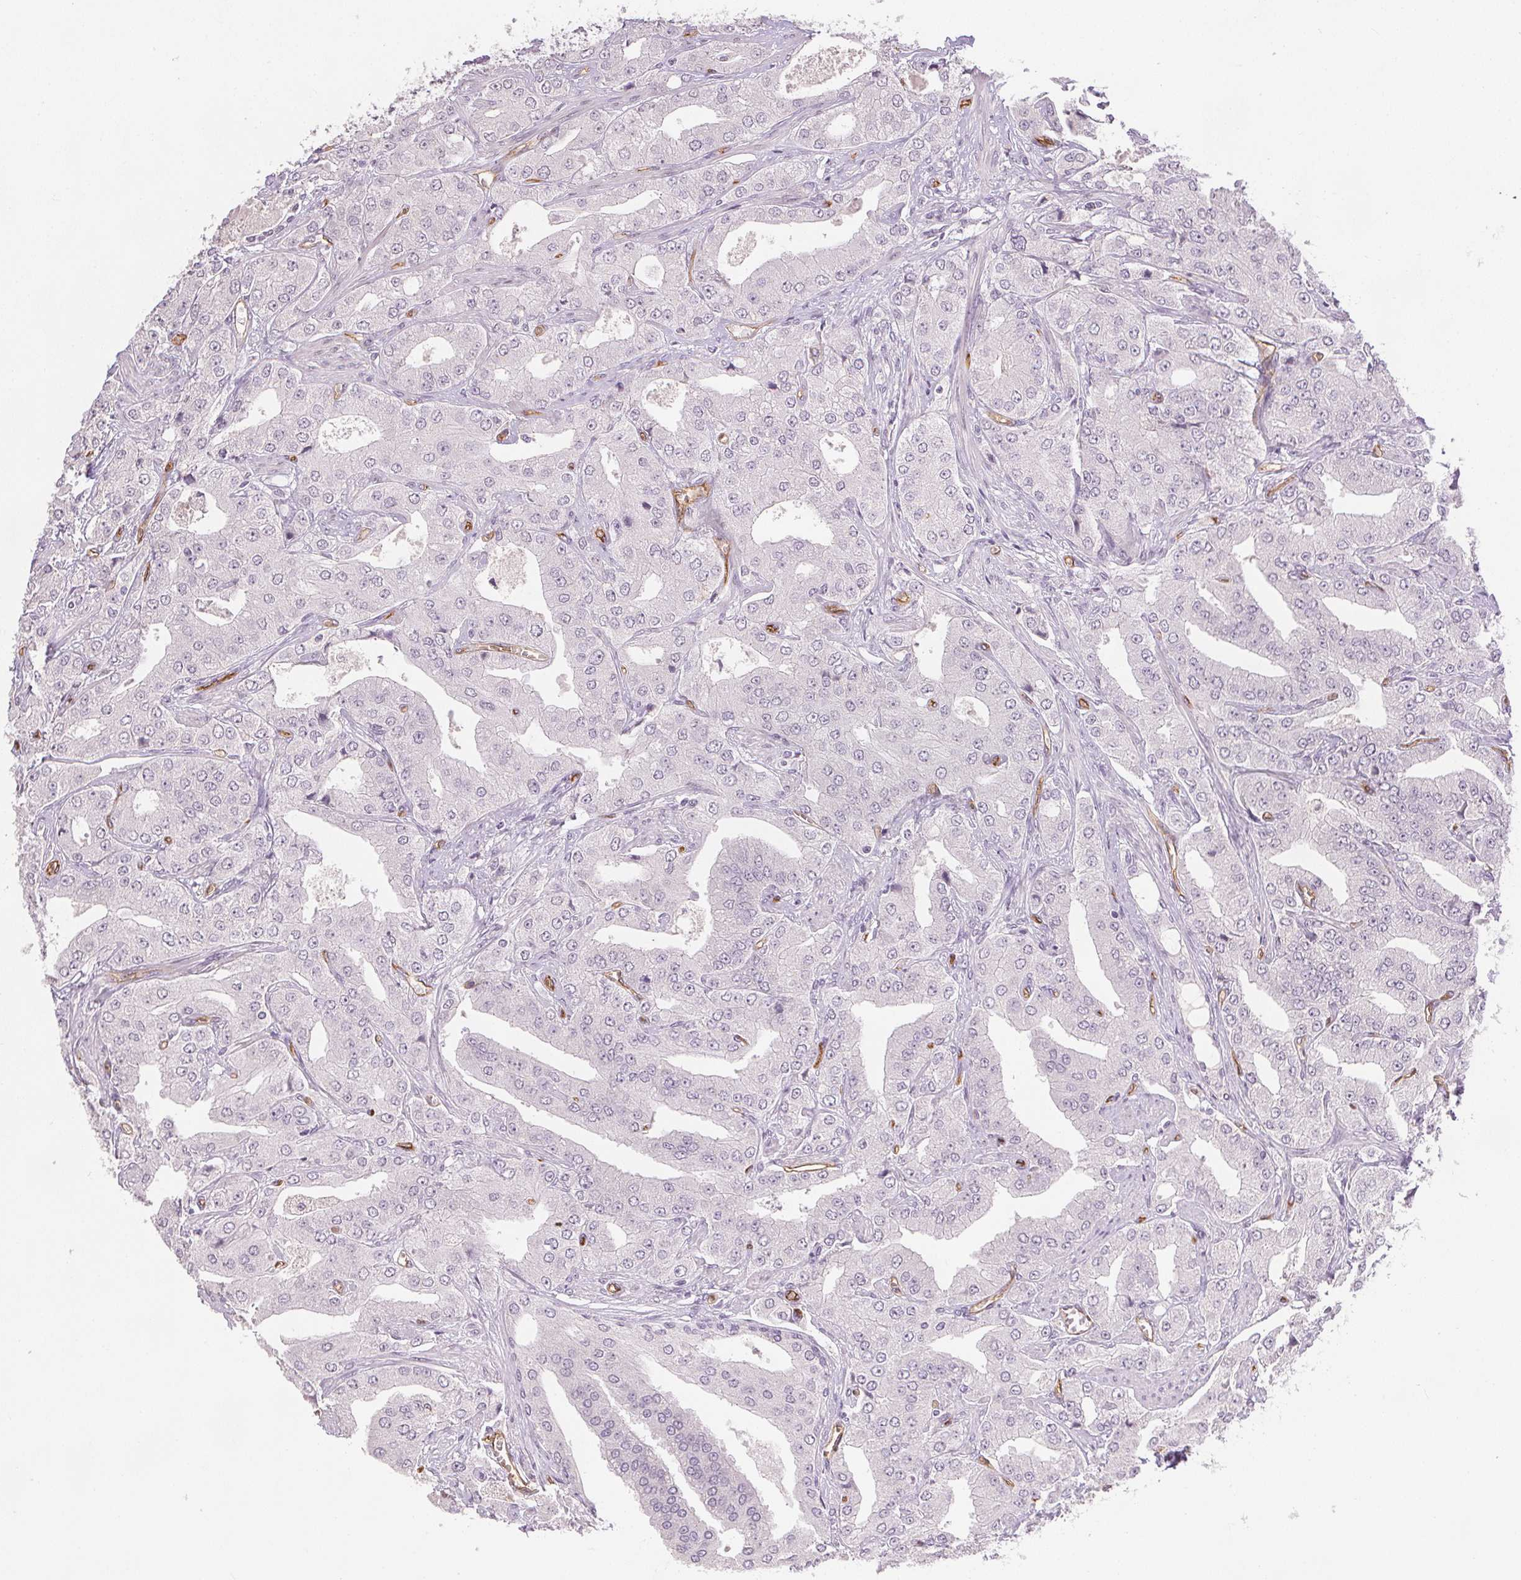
{"staining": {"intensity": "negative", "quantity": "none", "location": "none"}, "tissue": "prostate cancer", "cell_type": "Tumor cells", "image_type": "cancer", "snomed": [{"axis": "morphology", "description": "Adenocarcinoma, Low grade"}, {"axis": "topography", "description": "Prostate"}], "caption": "There is no significant positivity in tumor cells of prostate cancer (adenocarcinoma (low-grade)).", "gene": "PODXL", "patient": {"sex": "male", "age": 60}}